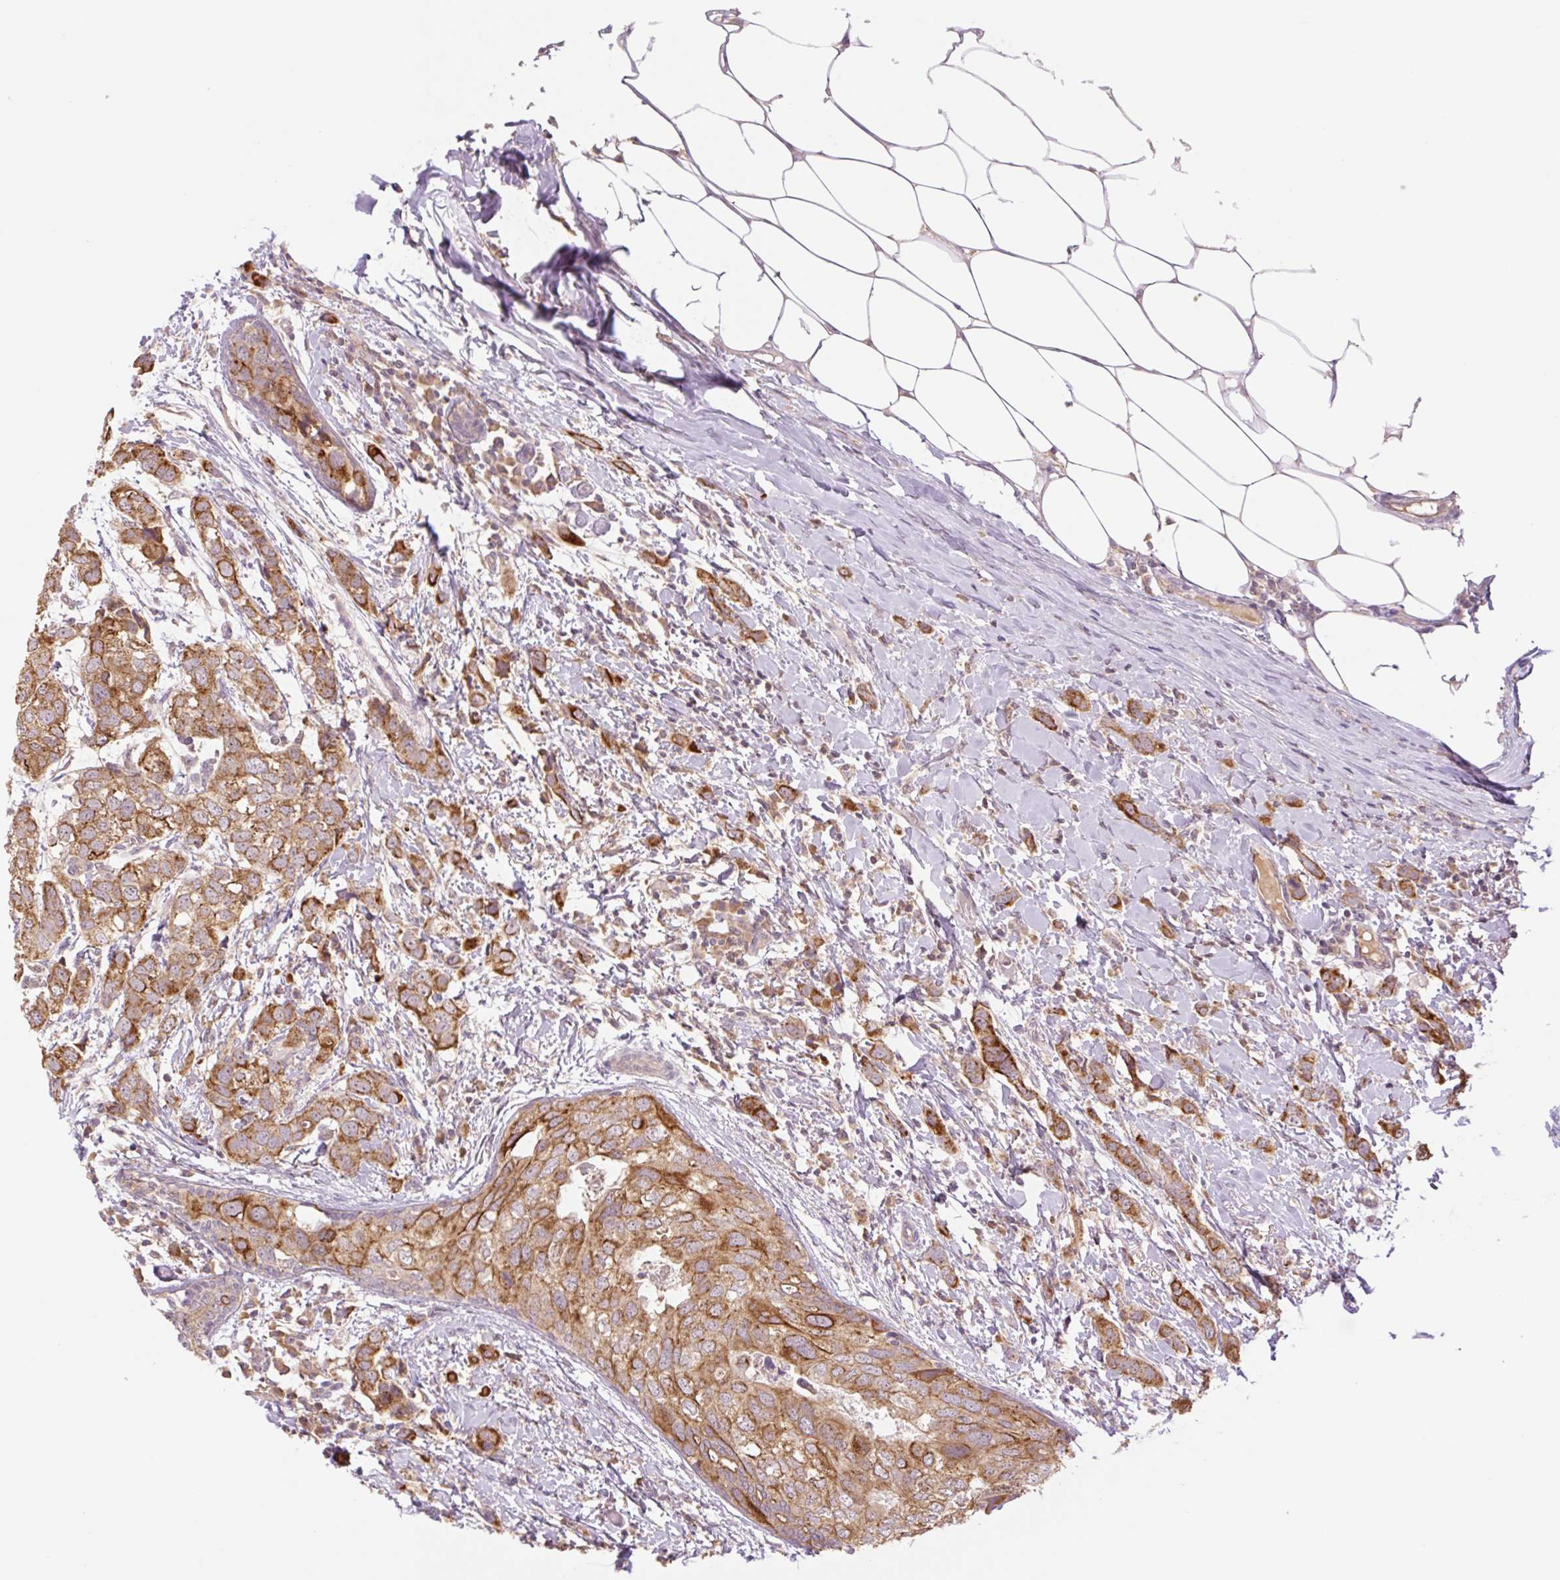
{"staining": {"intensity": "strong", "quantity": "25%-75%", "location": "cytoplasmic/membranous"}, "tissue": "breast cancer", "cell_type": "Tumor cells", "image_type": "cancer", "snomed": [{"axis": "morphology", "description": "Duct carcinoma"}, {"axis": "topography", "description": "Breast"}], "caption": "Tumor cells exhibit strong cytoplasmic/membranous positivity in about 25%-75% of cells in intraductal carcinoma (breast). Using DAB (brown) and hematoxylin (blue) stains, captured at high magnification using brightfield microscopy.", "gene": "YJU2B", "patient": {"sex": "female", "age": 50}}